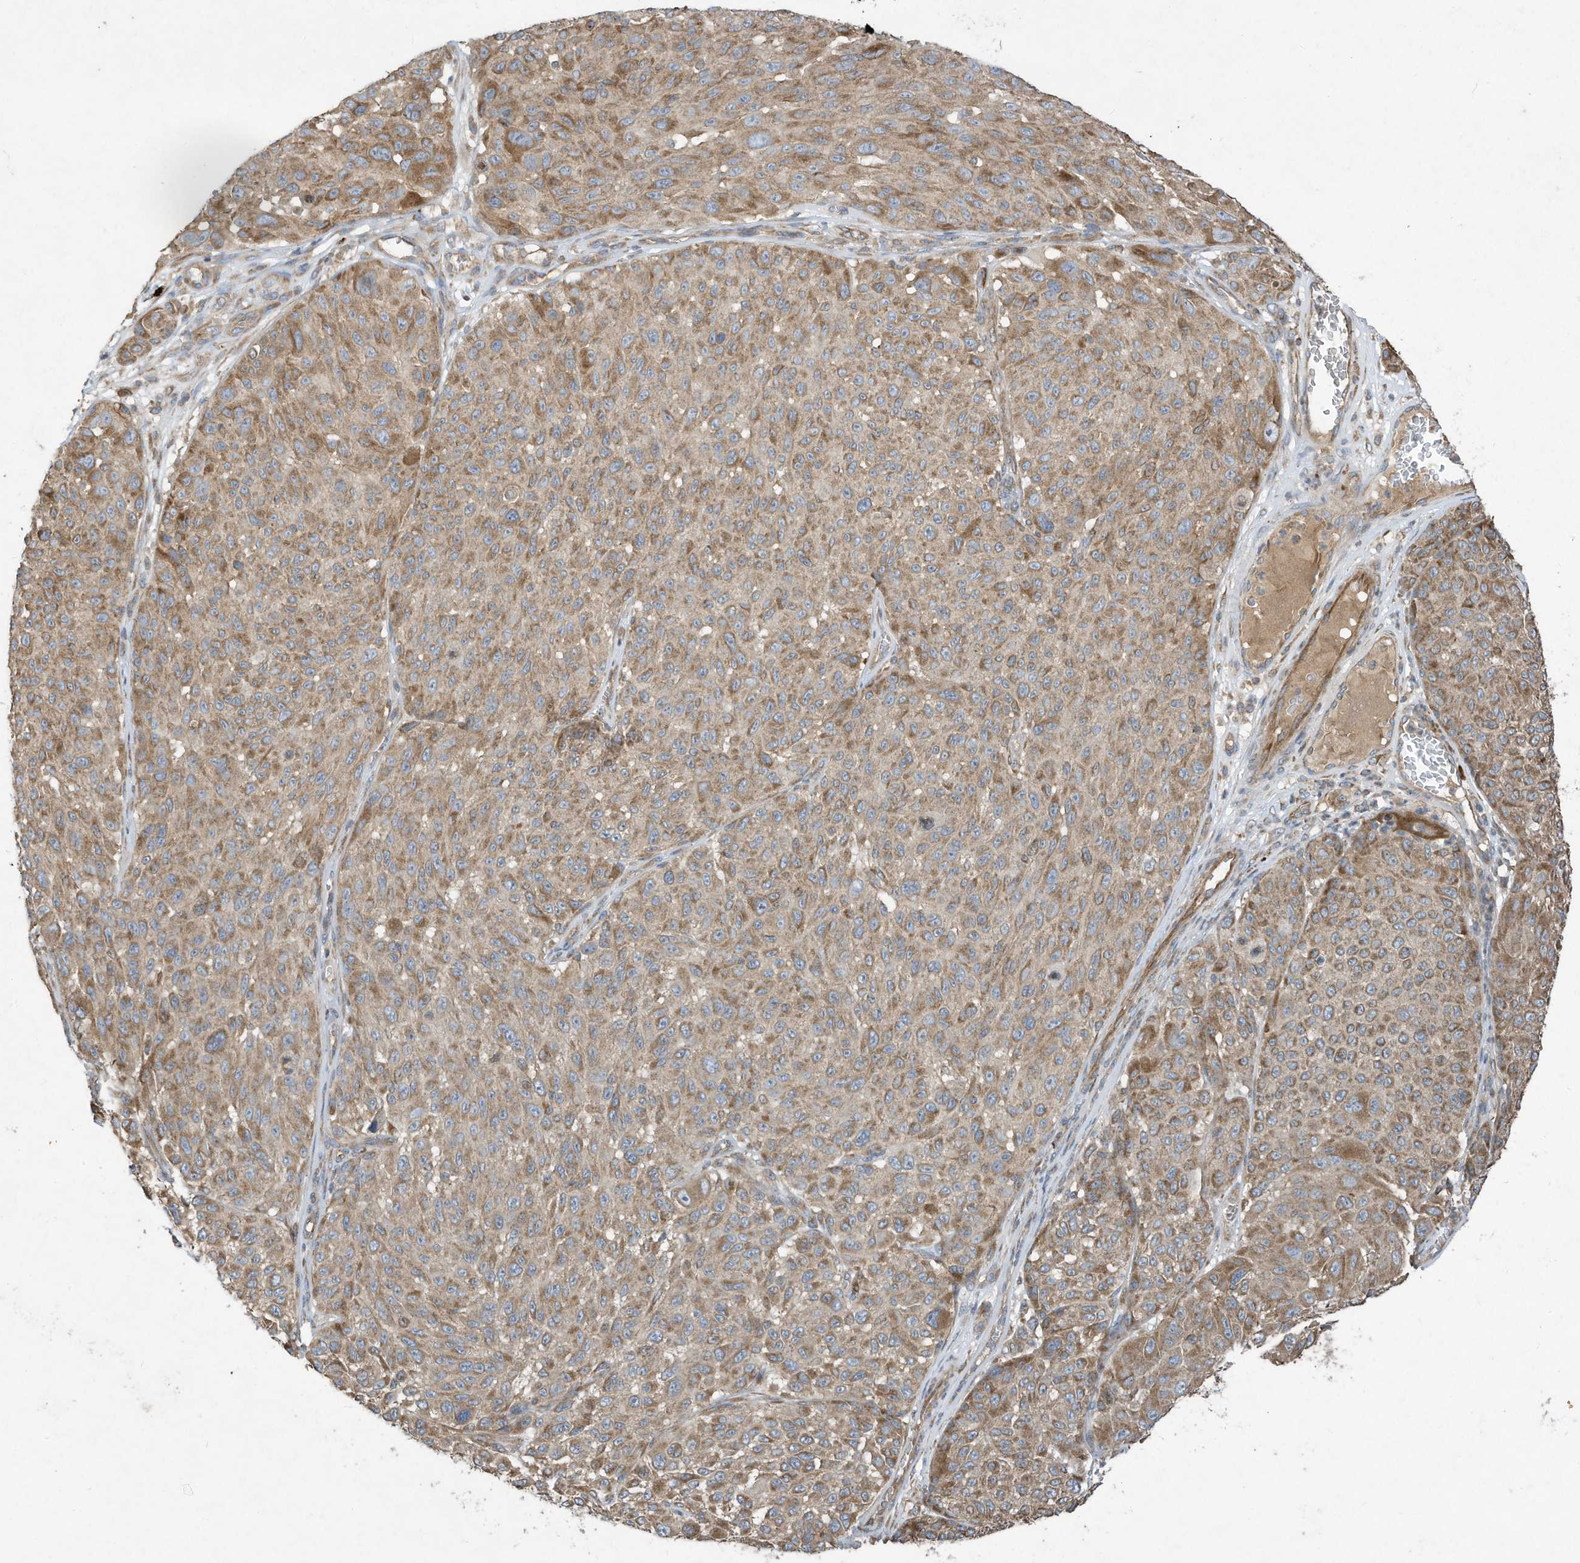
{"staining": {"intensity": "weak", "quantity": ">75%", "location": "cytoplasmic/membranous"}, "tissue": "melanoma", "cell_type": "Tumor cells", "image_type": "cancer", "snomed": [{"axis": "morphology", "description": "Malignant melanoma, NOS"}, {"axis": "topography", "description": "Skin"}], "caption": "Brown immunohistochemical staining in melanoma exhibits weak cytoplasmic/membranous positivity in approximately >75% of tumor cells. (Stains: DAB in brown, nuclei in blue, Microscopy: brightfield microscopy at high magnification).", "gene": "SYNJ2", "patient": {"sex": "male", "age": 83}}